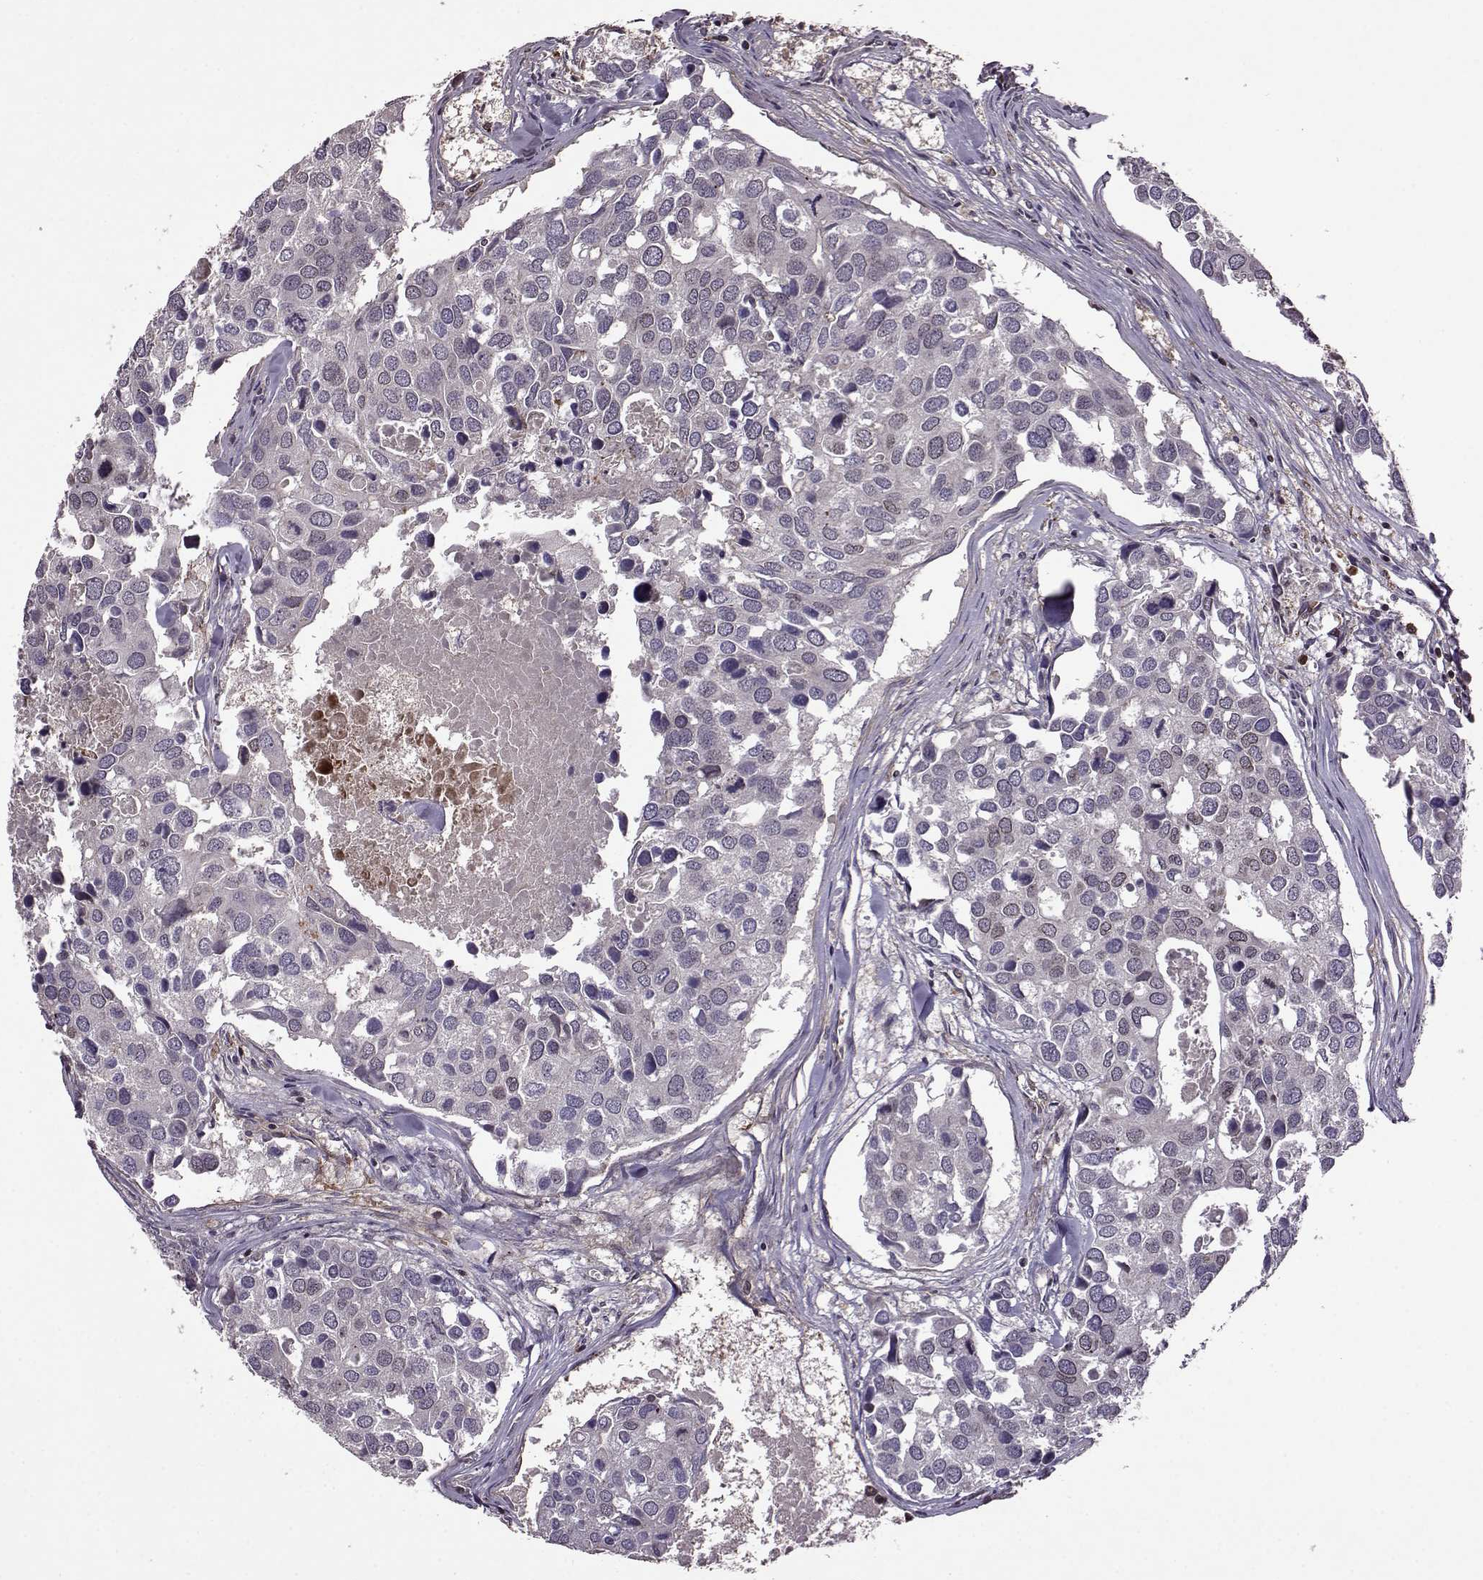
{"staining": {"intensity": "negative", "quantity": "none", "location": "none"}, "tissue": "breast cancer", "cell_type": "Tumor cells", "image_type": "cancer", "snomed": [{"axis": "morphology", "description": "Duct carcinoma"}, {"axis": "topography", "description": "Breast"}], "caption": "An immunohistochemistry photomicrograph of infiltrating ductal carcinoma (breast) is shown. There is no staining in tumor cells of infiltrating ductal carcinoma (breast).", "gene": "TRMU", "patient": {"sex": "female", "age": 83}}